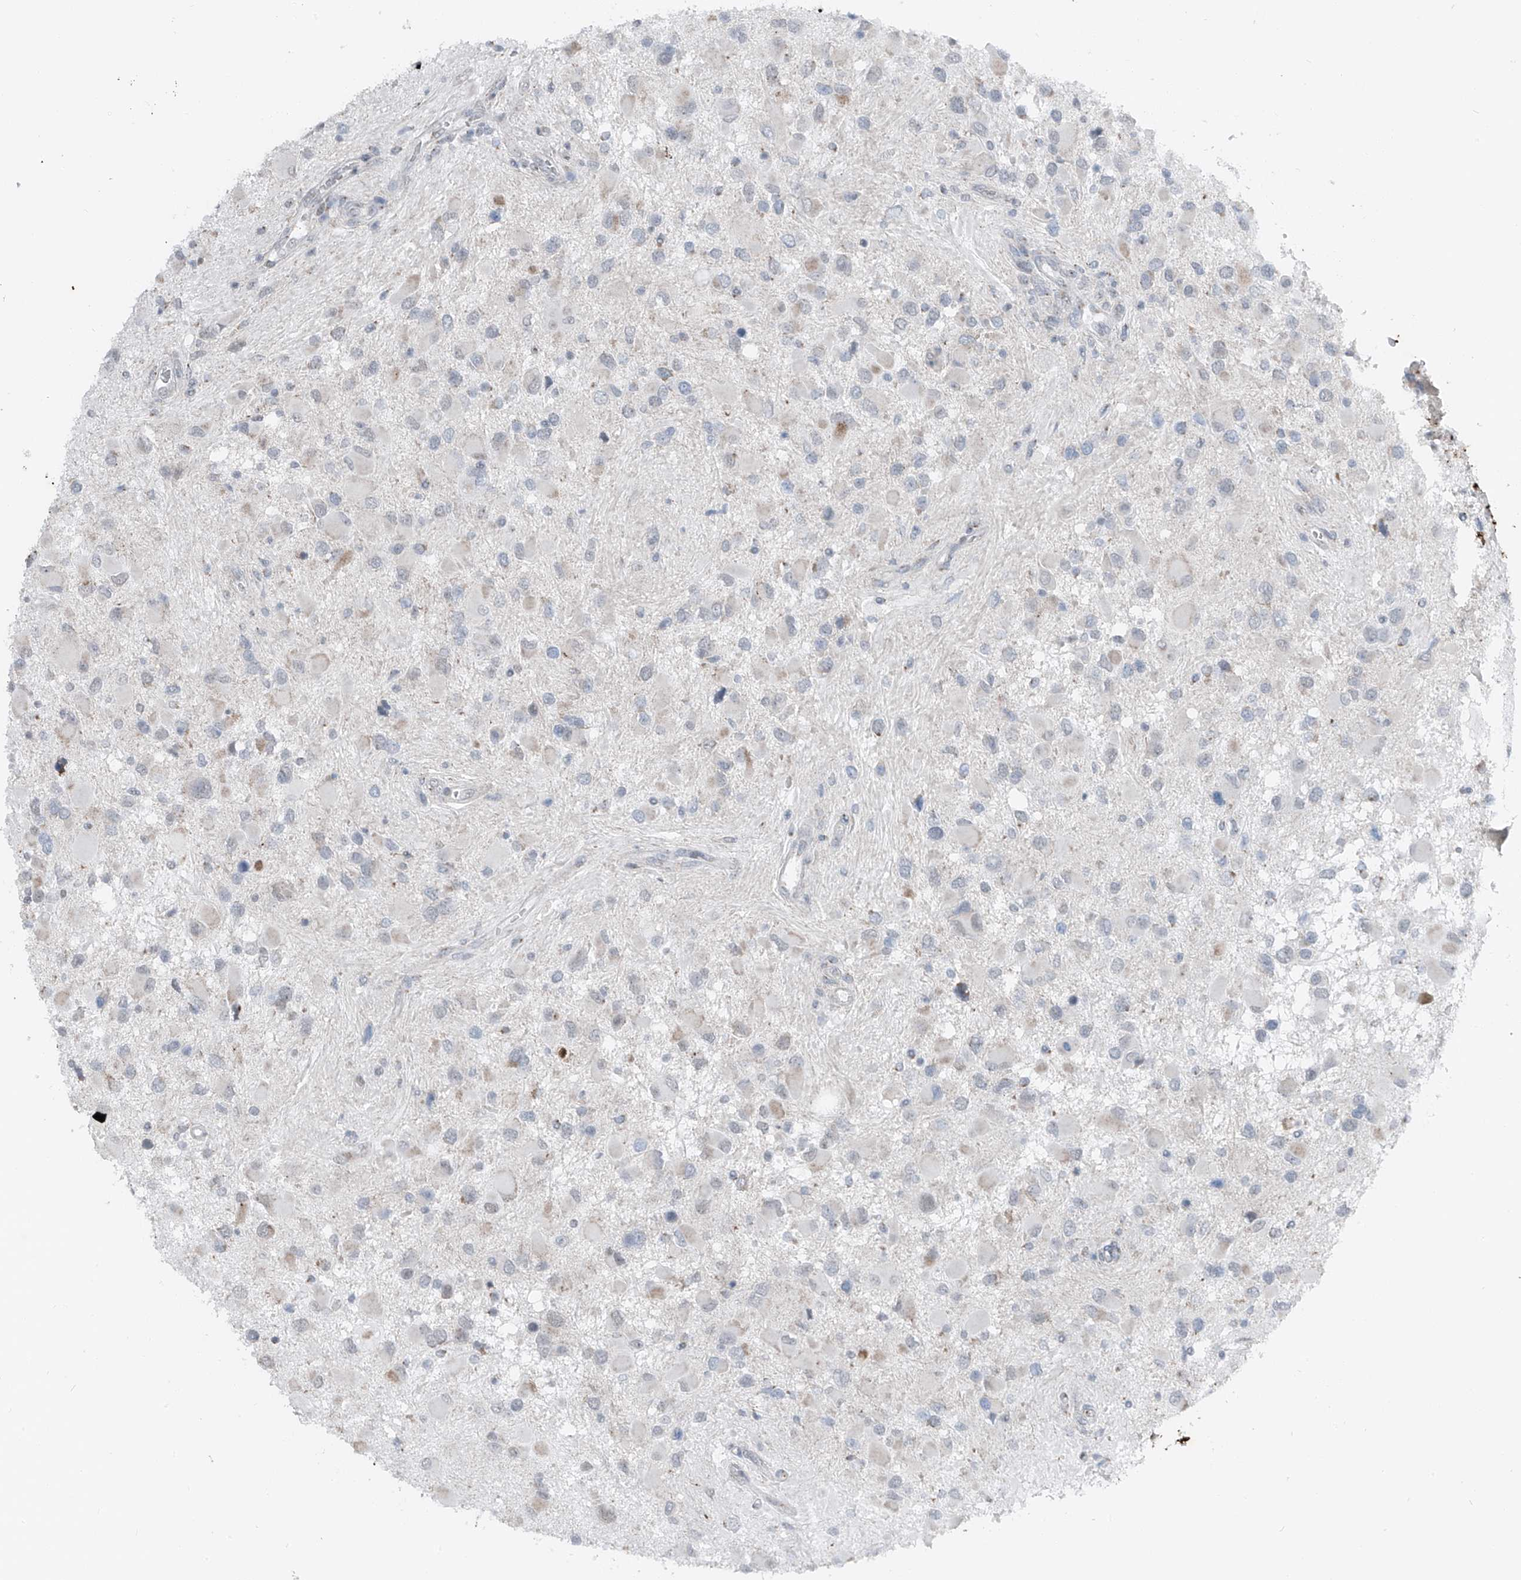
{"staining": {"intensity": "negative", "quantity": "none", "location": "none"}, "tissue": "glioma", "cell_type": "Tumor cells", "image_type": "cancer", "snomed": [{"axis": "morphology", "description": "Glioma, malignant, High grade"}, {"axis": "topography", "description": "Brain"}], "caption": "Tumor cells are negative for protein expression in human glioma.", "gene": "DYRK1B", "patient": {"sex": "male", "age": 53}}